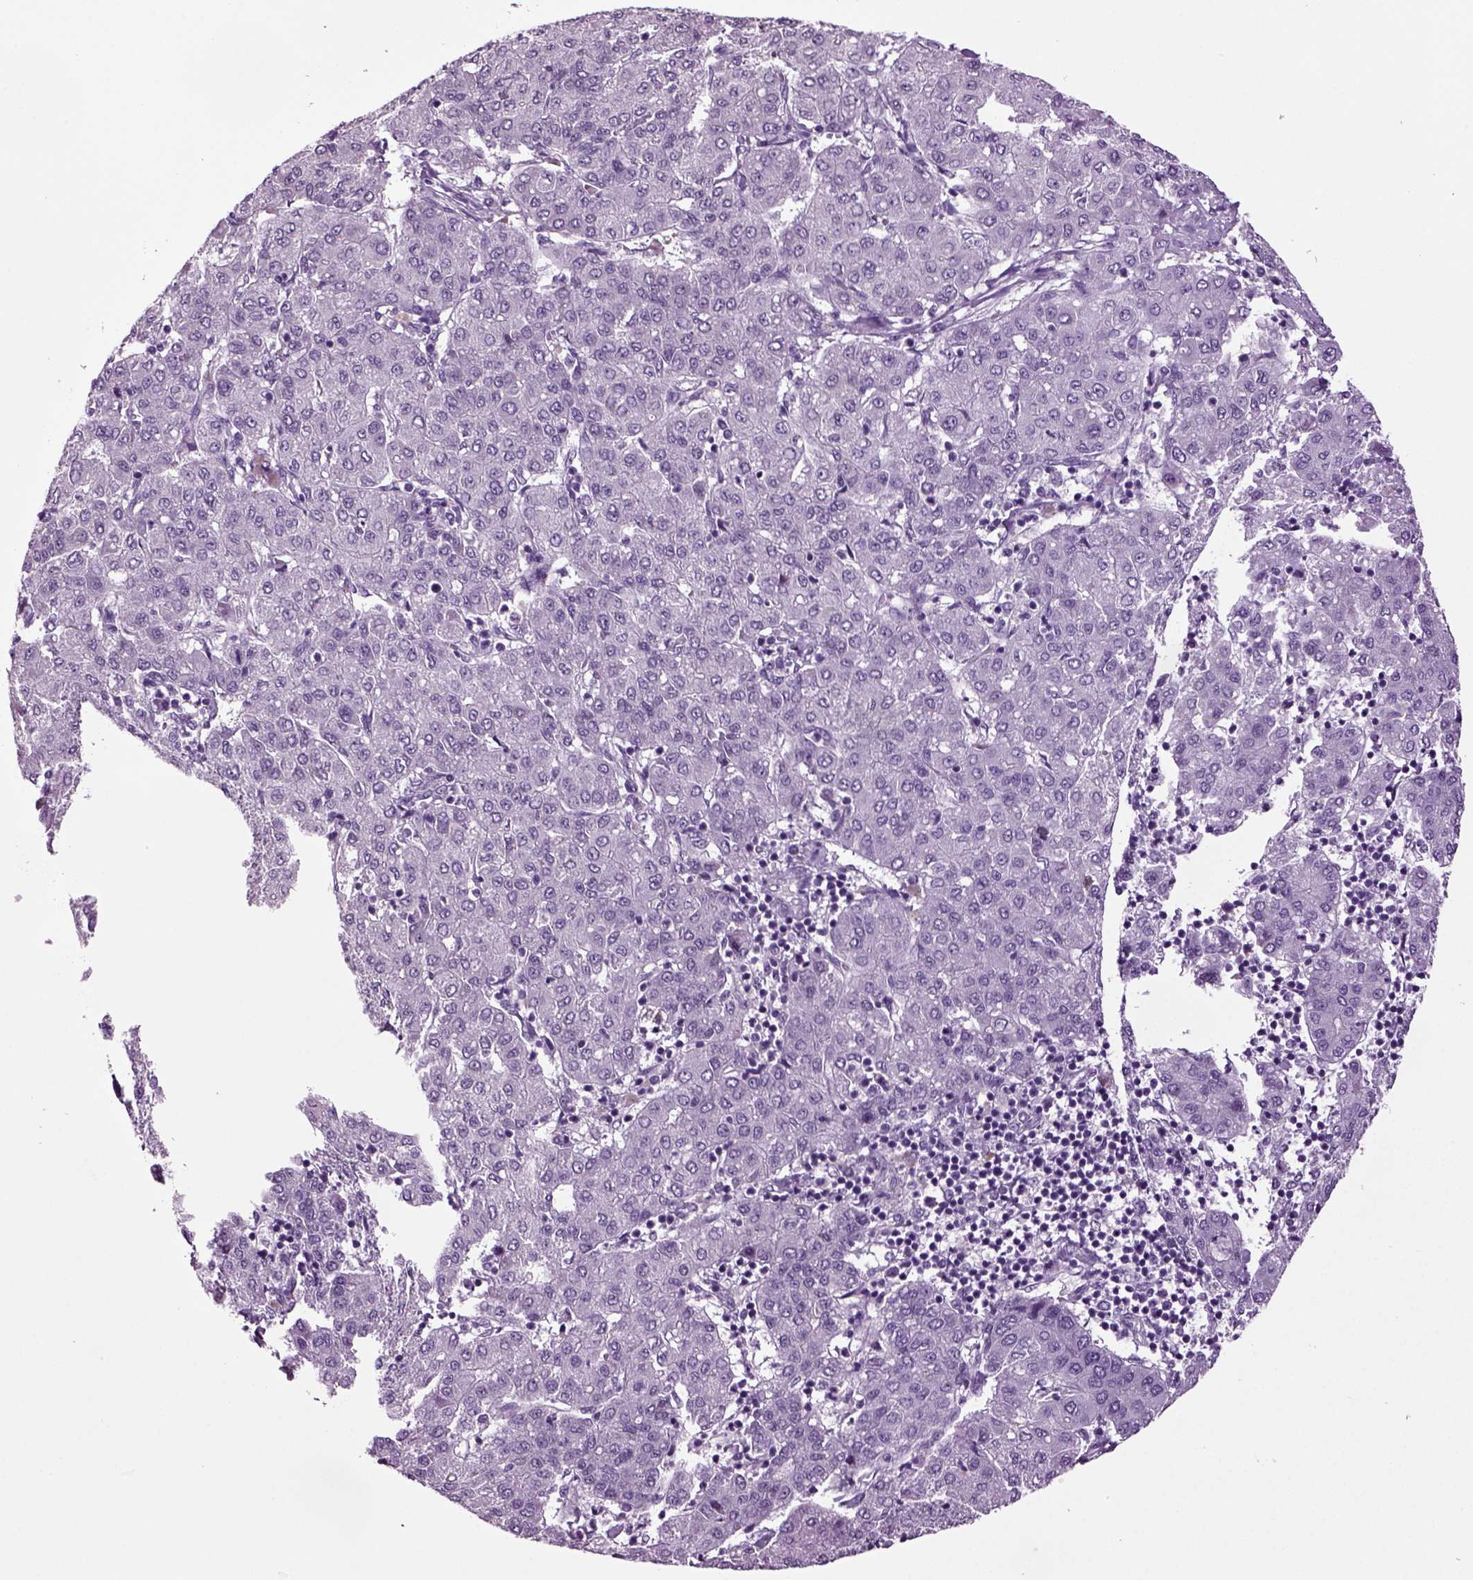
{"staining": {"intensity": "negative", "quantity": "none", "location": "none"}, "tissue": "liver cancer", "cell_type": "Tumor cells", "image_type": "cancer", "snomed": [{"axis": "morphology", "description": "Carcinoma, Hepatocellular, NOS"}, {"axis": "topography", "description": "Liver"}], "caption": "Immunohistochemistry image of human liver cancer (hepatocellular carcinoma) stained for a protein (brown), which displays no expression in tumor cells.", "gene": "PLCH2", "patient": {"sex": "male", "age": 65}}